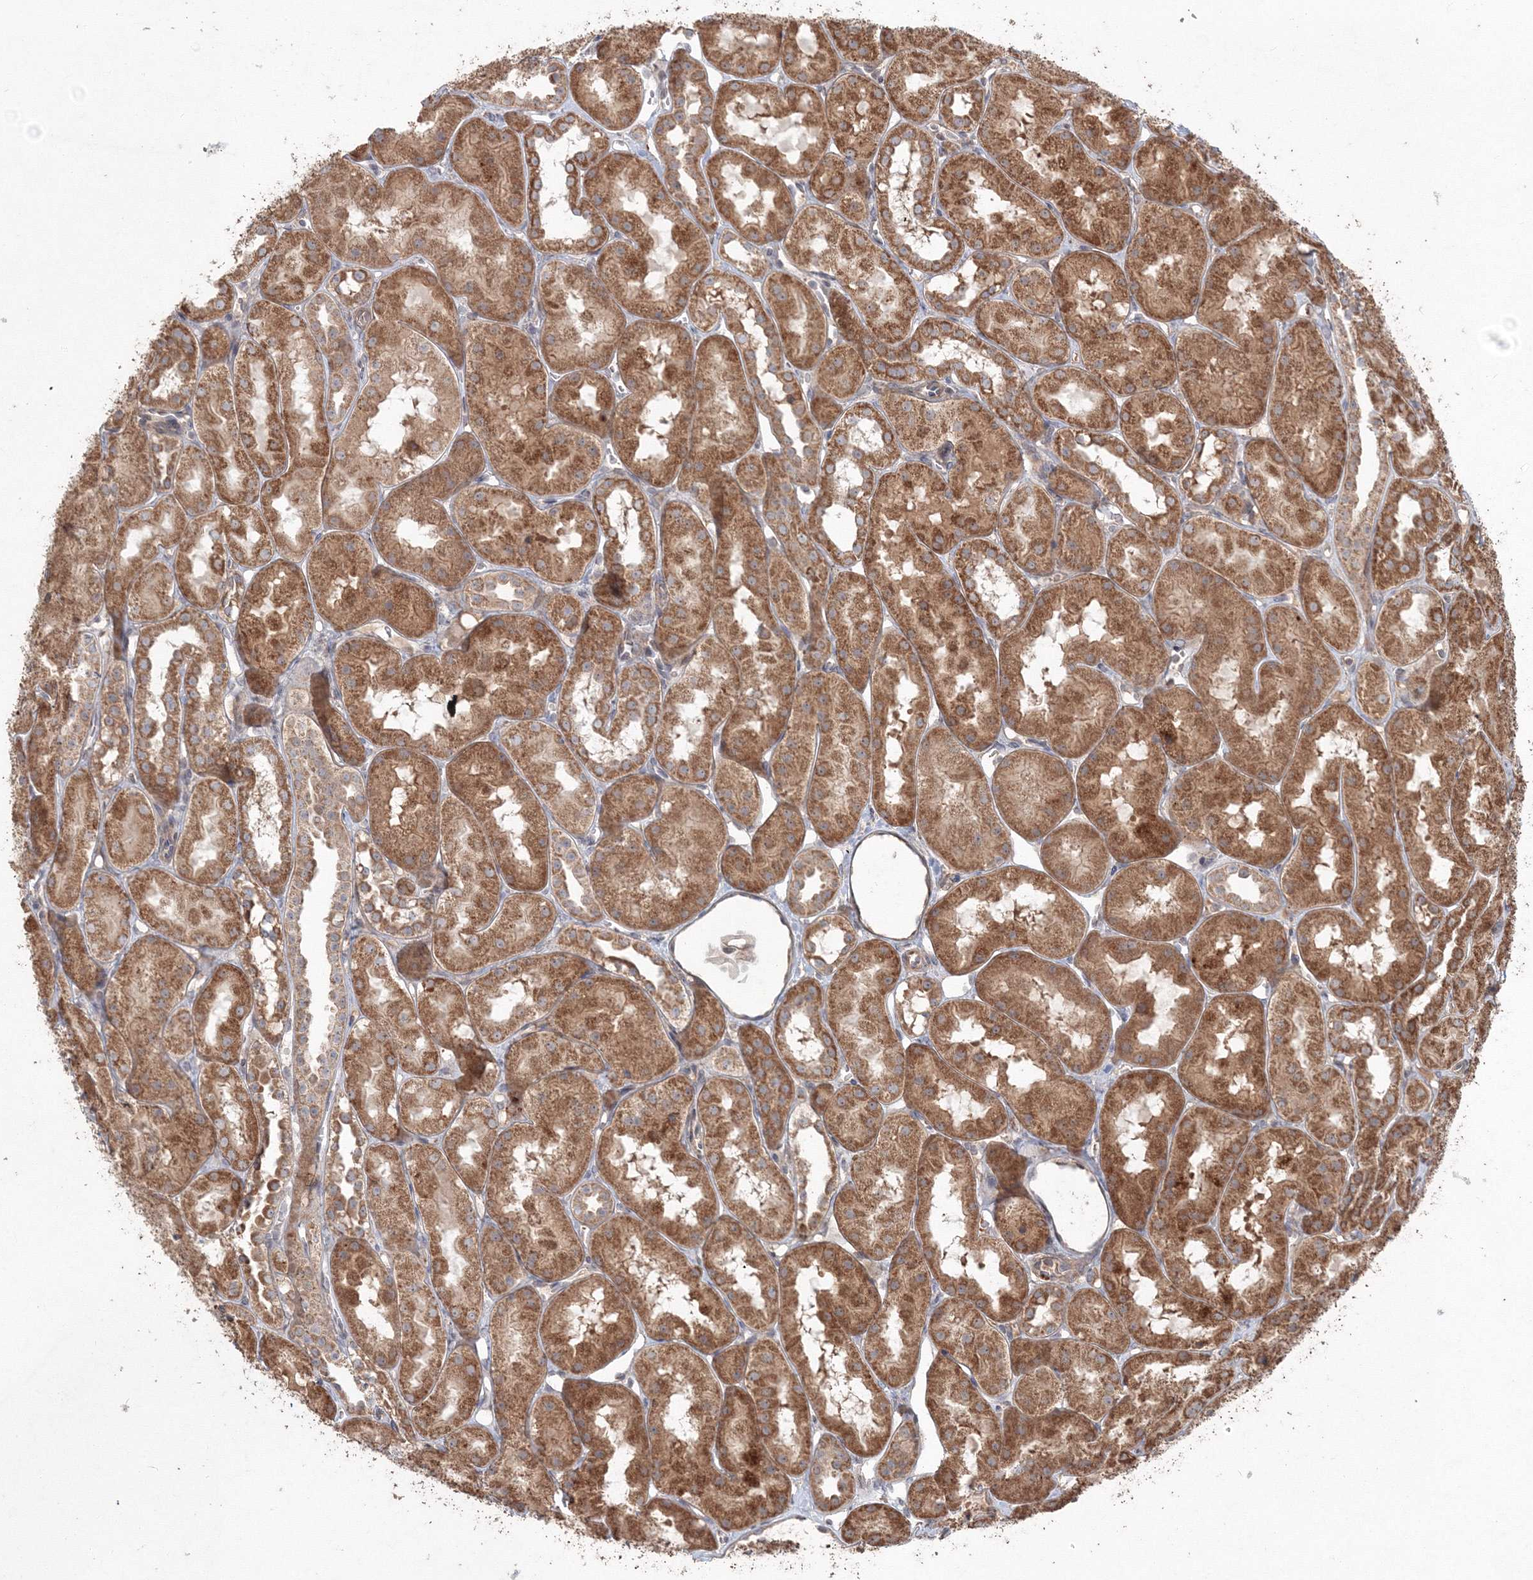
{"staining": {"intensity": "weak", "quantity": ">75%", "location": "cytoplasmic/membranous"}, "tissue": "kidney", "cell_type": "Cells in glomeruli", "image_type": "normal", "snomed": [{"axis": "morphology", "description": "Normal tissue, NOS"}, {"axis": "topography", "description": "Kidney"}, {"axis": "topography", "description": "Urinary bladder"}], "caption": "Immunohistochemistry (IHC) micrograph of benign kidney stained for a protein (brown), which reveals low levels of weak cytoplasmic/membranous expression in approximately >75% of cells in glomeruli.", "gene": "ANAPC16", "patient": {"sex": "male", "age": 16}}